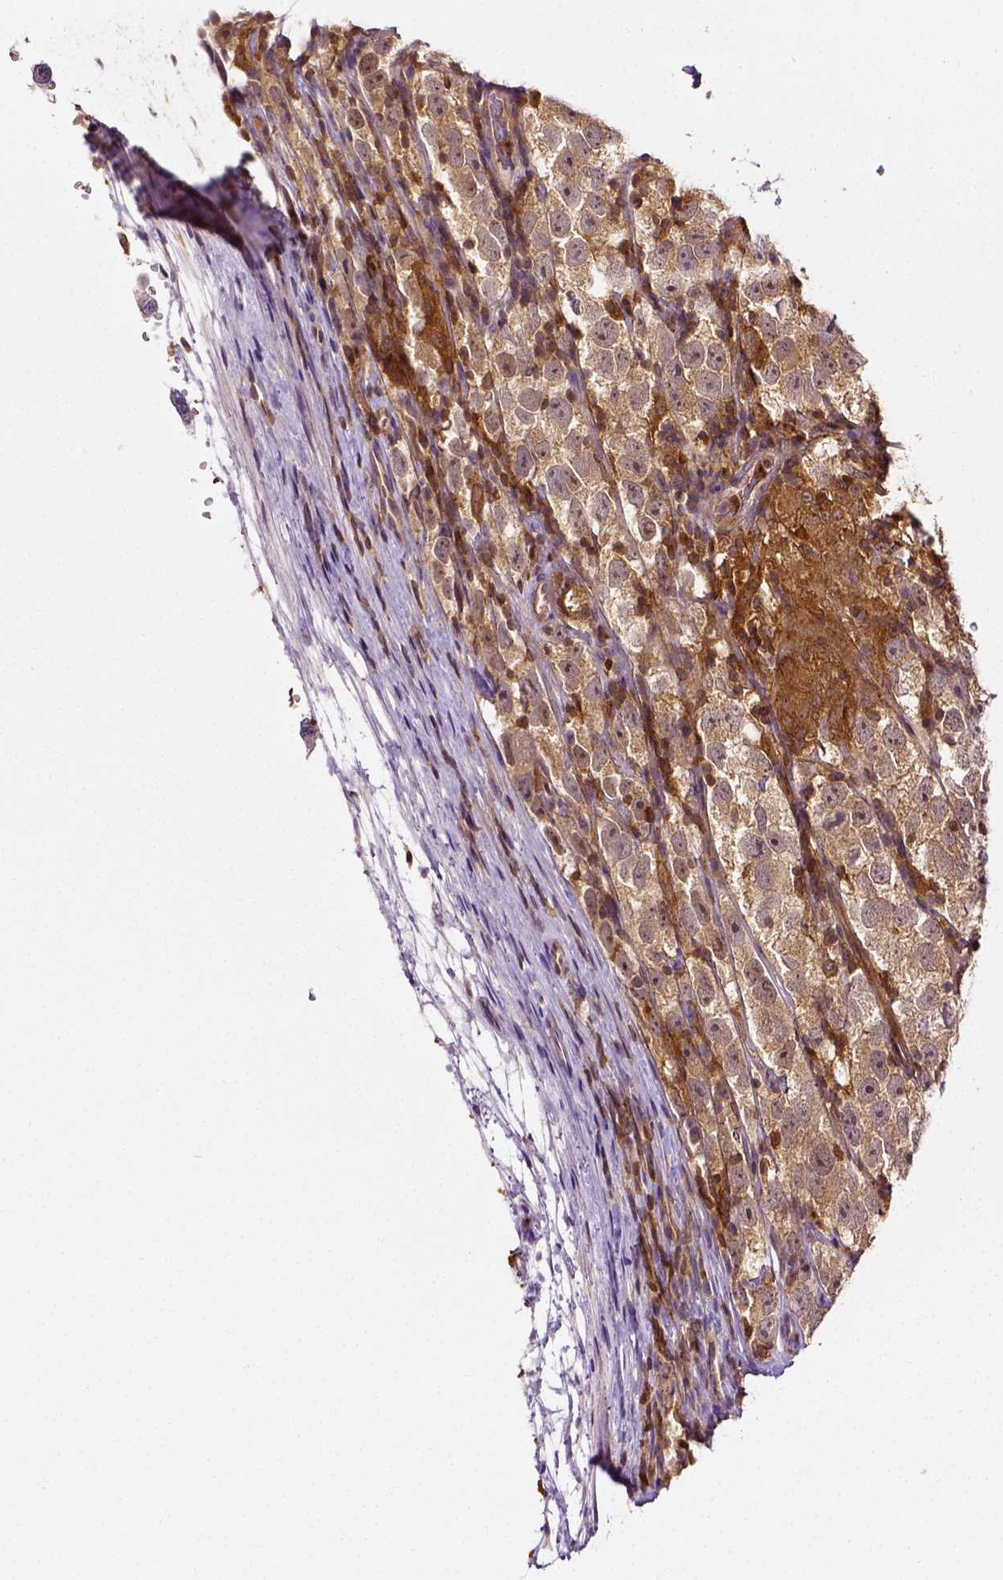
{"staining": {"intensity": "moderate", "quantity": ">75%", "location": "cytoplasmic/membranous"}, "tissue": "testis cancer", "cell_type": "Tumor cells", "image_type": "cancer", "snomed": [{"axis": "morphology", "description": "Seminoma, NOS"}, {"axis": "topography", "description": "Testis"}], "caption": "Immunohistochemistry of human testis seminoma displays medium levels of moderate cytoplasmic/membranous staining in about >75% of tumor cells. Using DAB (brown) and hematoxylin (blue) stains, captured at high magnification using brightfield microscopy.", "gene": "MATK", "patient": {"sex": "male", "age": 26}}